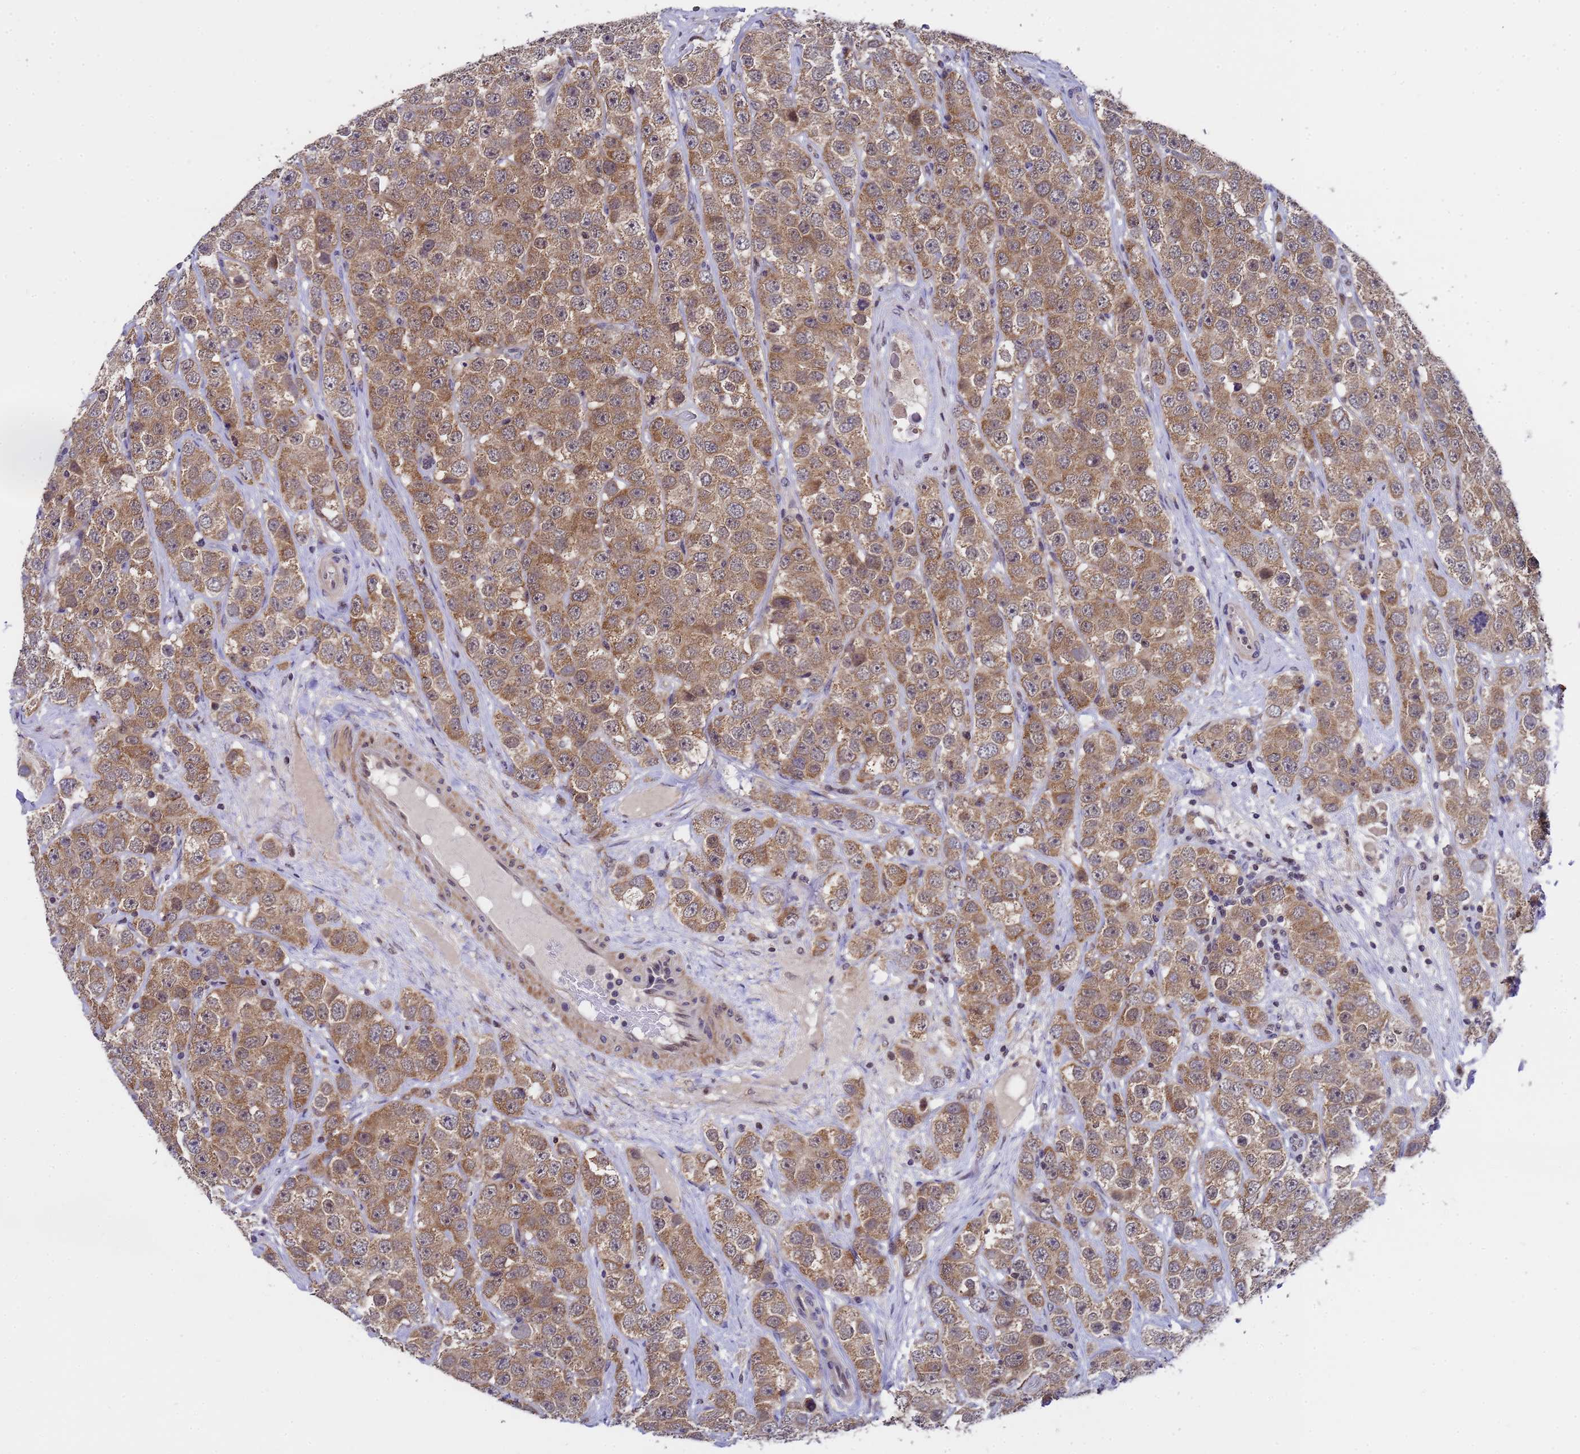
{"staining": {"intensity": "moderate", "quantity": ">75%", "location": "cytoplasmic/membranous"}, "tissue": "testis cancer", "cell_type": "Tumor cells", "image_type": "cancer", "snomed": [{"axis": "morphology", "description": "Seminoma, NOS"}, {"axis": "topography", "description": "Testis"}], "caption": "Testis seminoma tissue demonstrates moderate cytoplasmic/membranous expression in about >75% of tumor cells, visualized by immunohistochemistry.", "gene": "ANAPC13", "patient": {"sex": "male", "age": 28}}